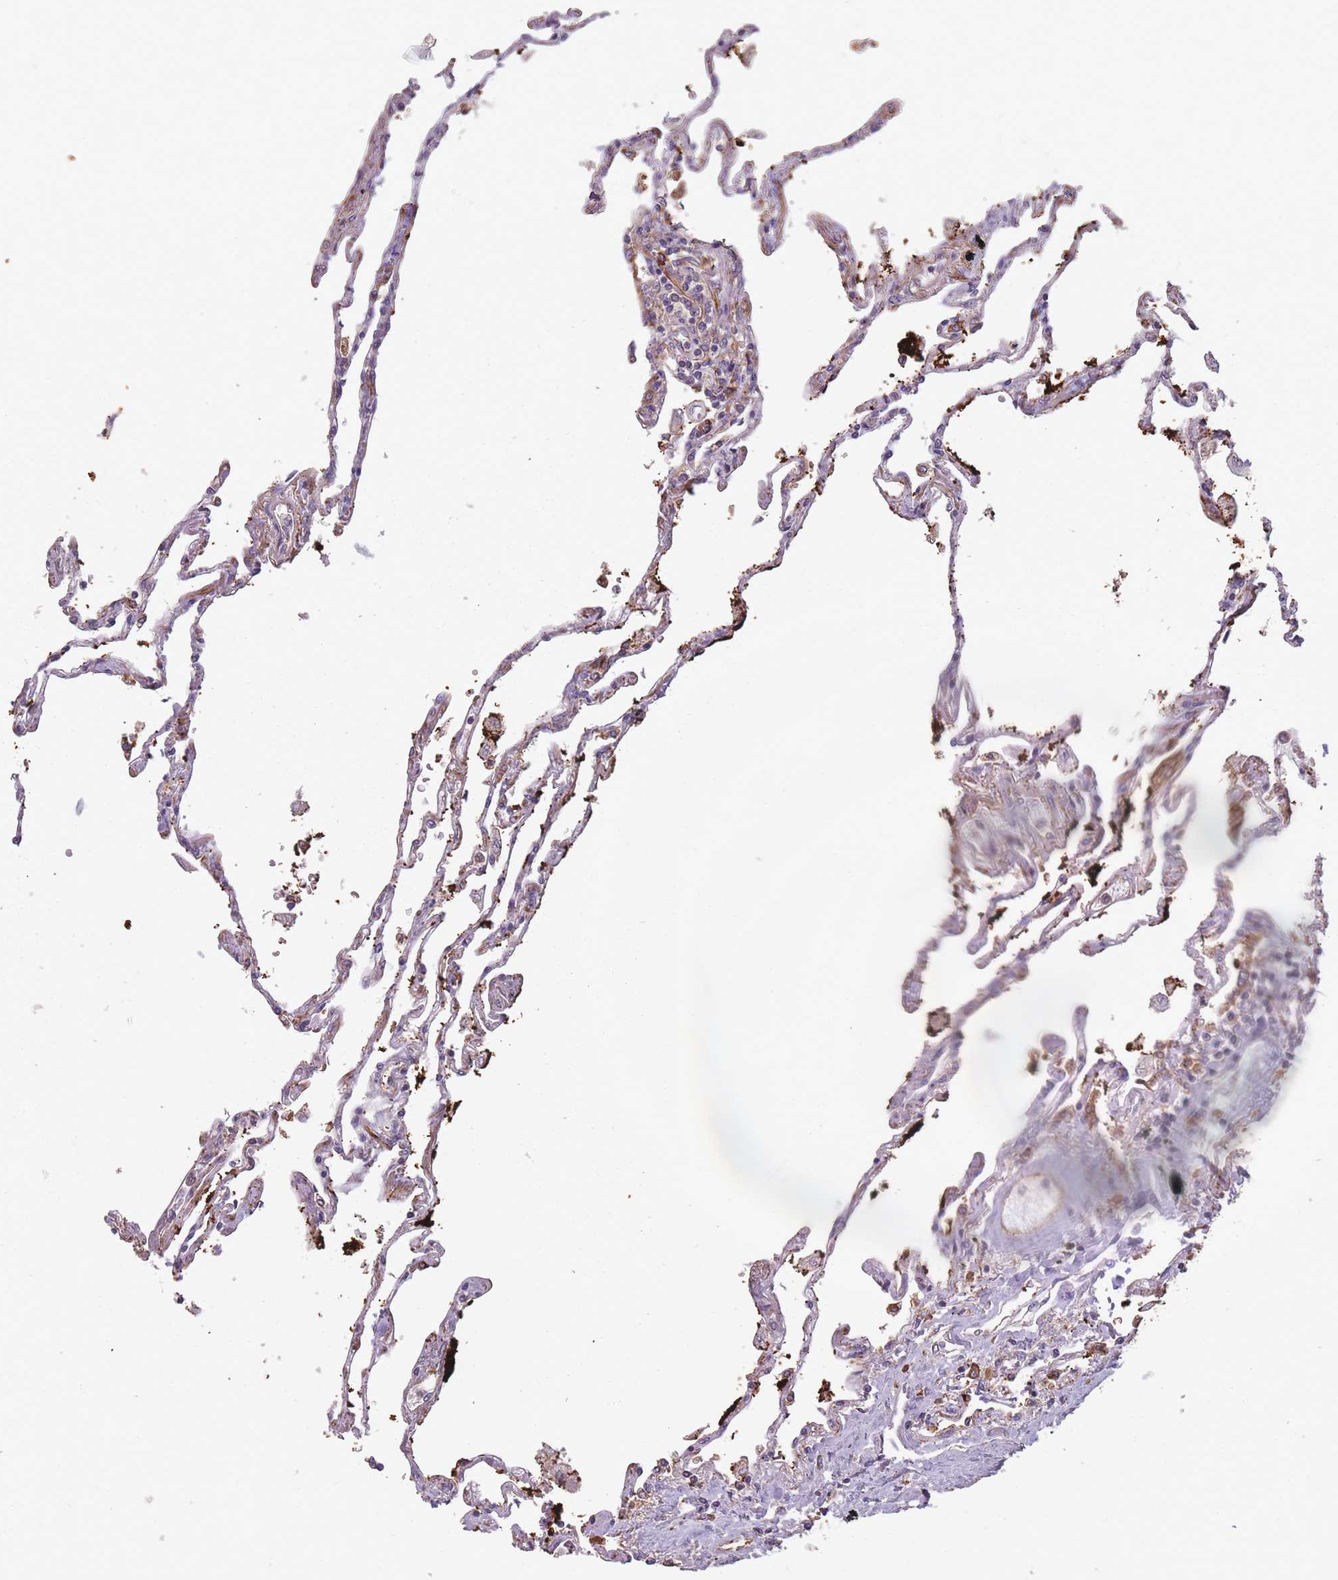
{"staining": {"intensity": "moderate", "quantity": "<25%", "location": "cytoplasmic/membranous"}, "tissue": "lung", "cell_type": "Alveolar cells", "image_type": "normal", "snomed": [{"axis": "morphology", "description": "Normal tissue, NOS"}, {"axis": "topography", "description": "Lung"}], "caption": "Protein analysis of unremarkable lung displays moderate cytoplasmic/membranous positivity in approximately <25% of alveolar cells.", "gene": "SANBR", "patient": {"sex": "female", "age": 67}}